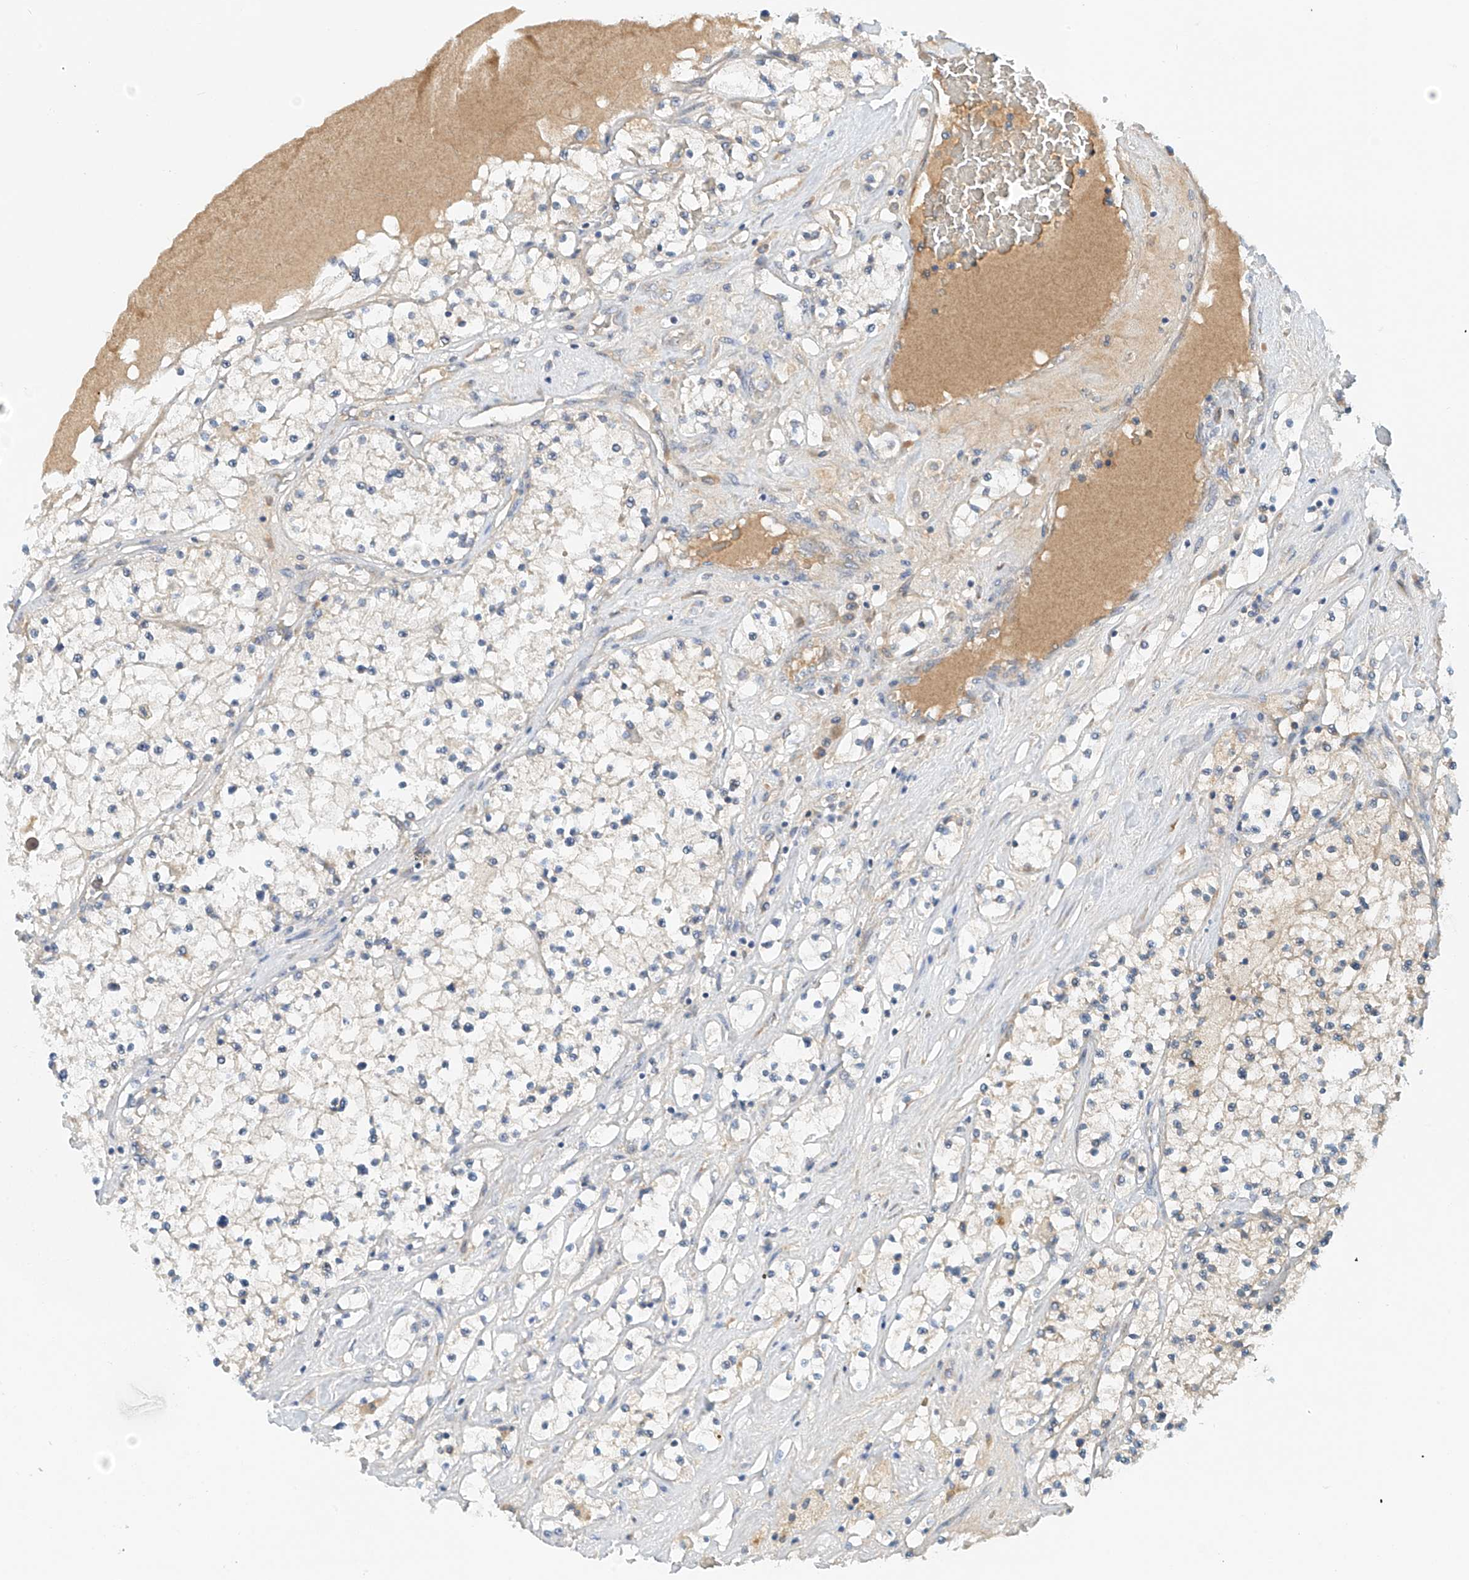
{"staining": {"intensity": "negative", "quantity": "none", "location": "none"}, "tissue": "renal cancer", "cell_type": "Tumor cells", "image_type": "cancer", "snomed": [{"axis": "morphology", "description": "Normal tissue, NOS"}, {"axis": "morphology", "description": "Adenocarcinoma, NOS"}, {"axis": "topography", "description": "Kidney"}], "caption": "Immunohistochemical staining of renal adenocarcinoma displays no significant staining in tumor cells.", "gene": "LYRM9", "patient": {"sex": "male", "age": 68}}